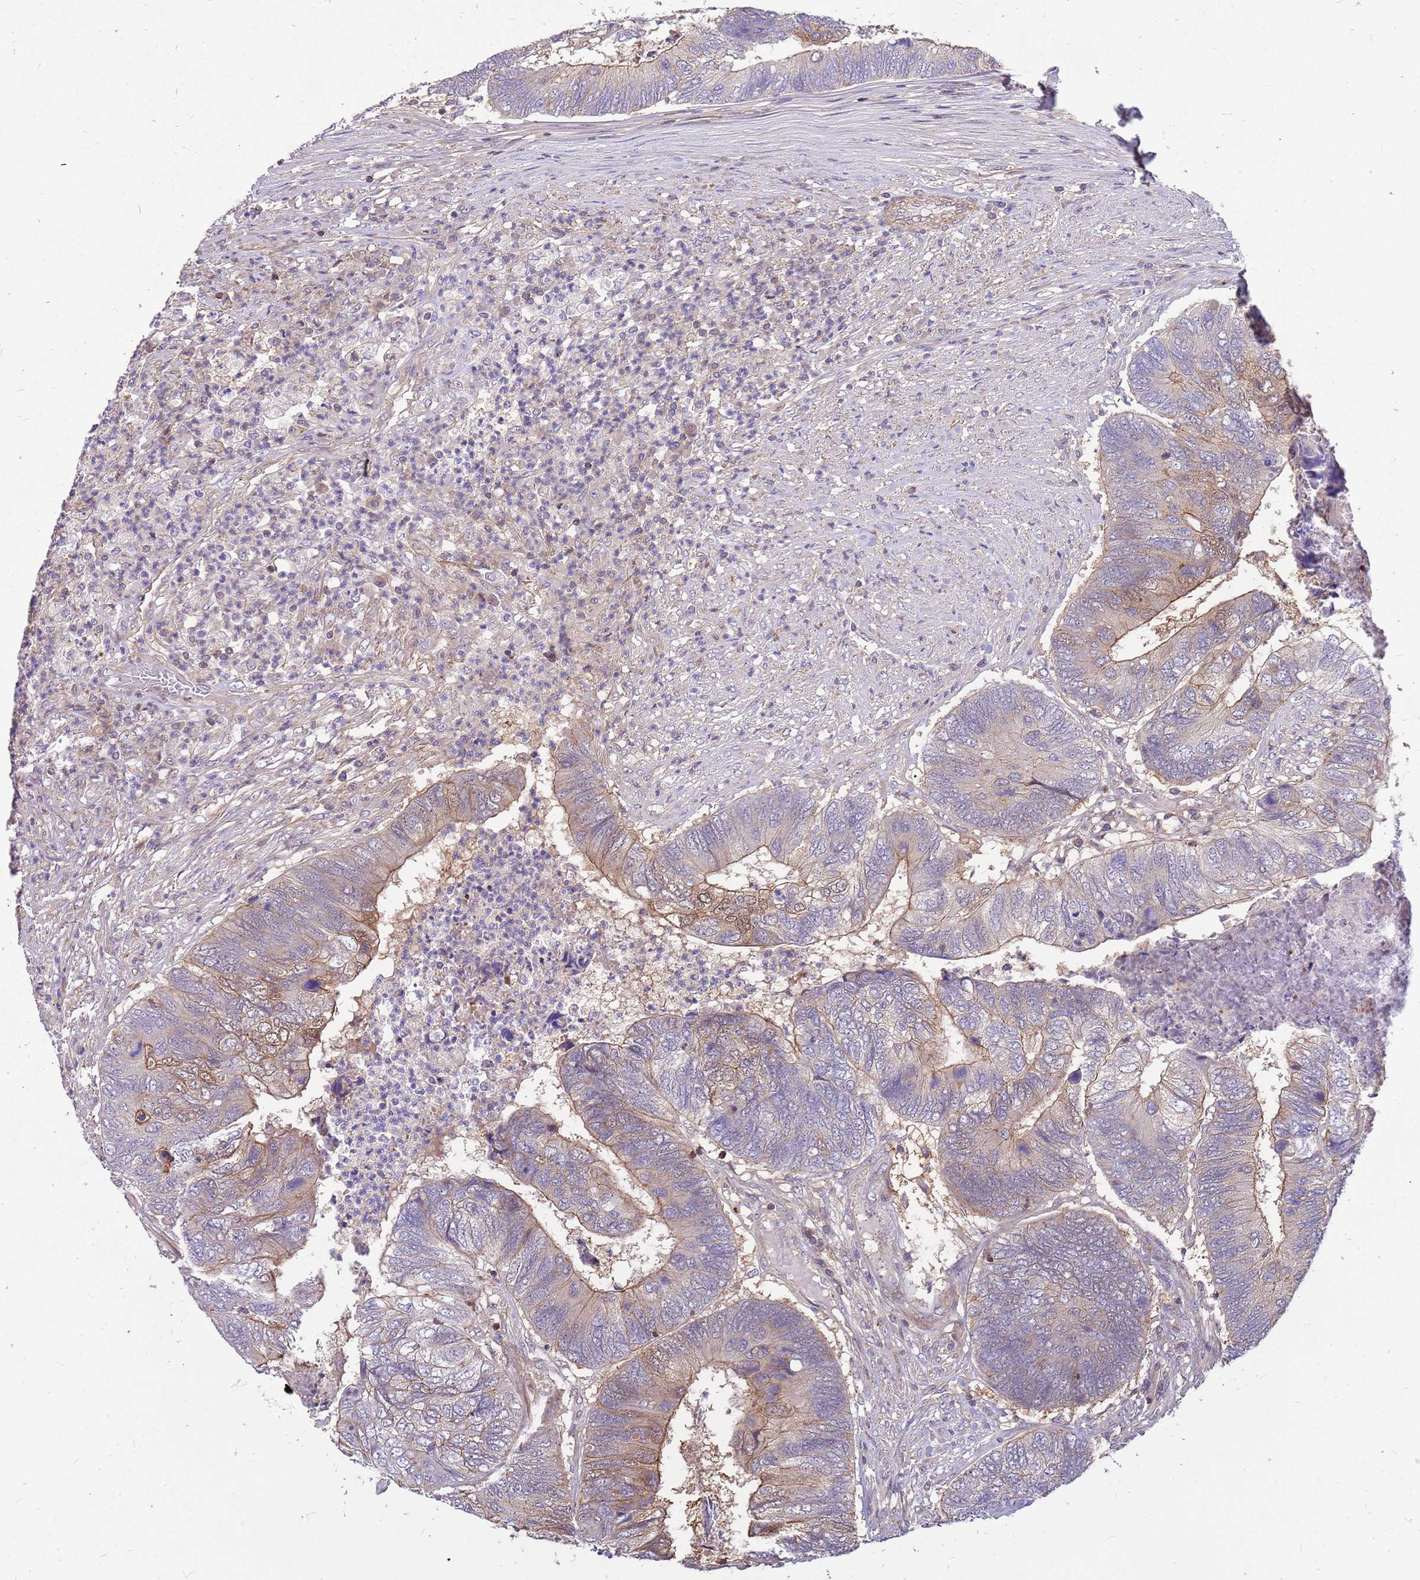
{"staining": {"intensity": "moderate", "quantity": ">75%", "location": "cytoplasmic/membranous"}, "tissue": "colorectal cancer", "cell_type": "Tumor cells", "image_type": "cancer", "snomed": [{"axis": "morphology", "description": "Adenocarcinoma, NOS"}, {"axis": "topography", "description": "Colon"}], "caption": "IHC of human colorectal cancer (adenocarcinoma) displays medium levels of moderate cytoplasmic/membranous positivity in about >75% of tumor cells.", "gene": "MVD", "patient": {"sex": "female", "age": 67}}